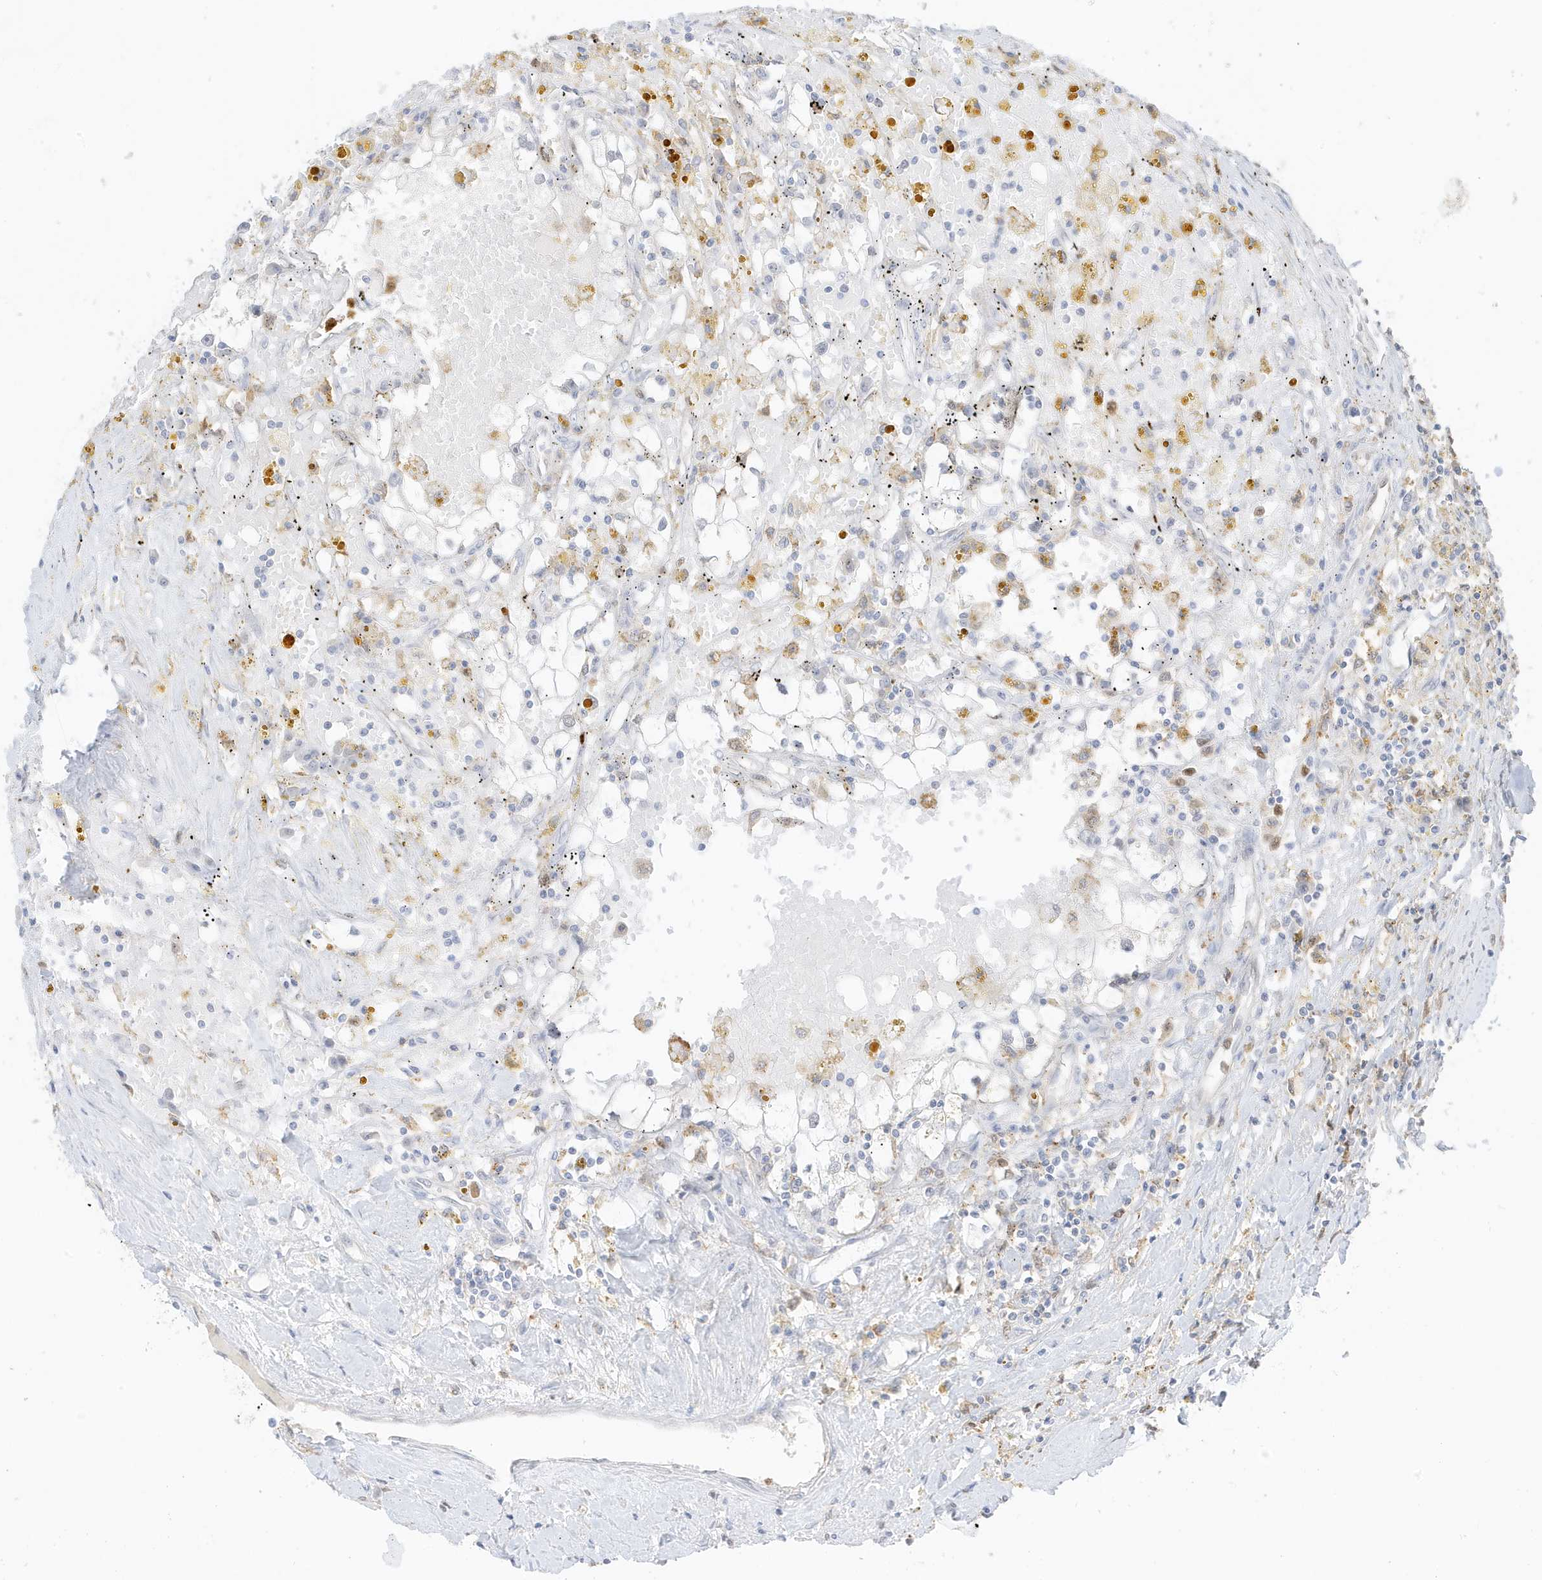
{"staining": {"intensity": "negative", "quantity": "none", "location": "none"}, "tissue": "renal cancer", "cell_type": "Tumor cells", "image_type": "cancer", "snomed": [{"axis": "morphology", "description": "Adenocarcinoma, NOS"}, {"axis": "topography", "description": "Kidney"}], "caption": "Histopathology image shows no significant protein positivity in tumor cells of renal cancer (adenocarcinoma). The staining was performed using DAB to visualize the protein expression in brown, while the nuclei were stained in blue with hematoxylin (Magnification: 20x).", "gene": "GCA", "patient": {"sex": "male", "age": 56}}